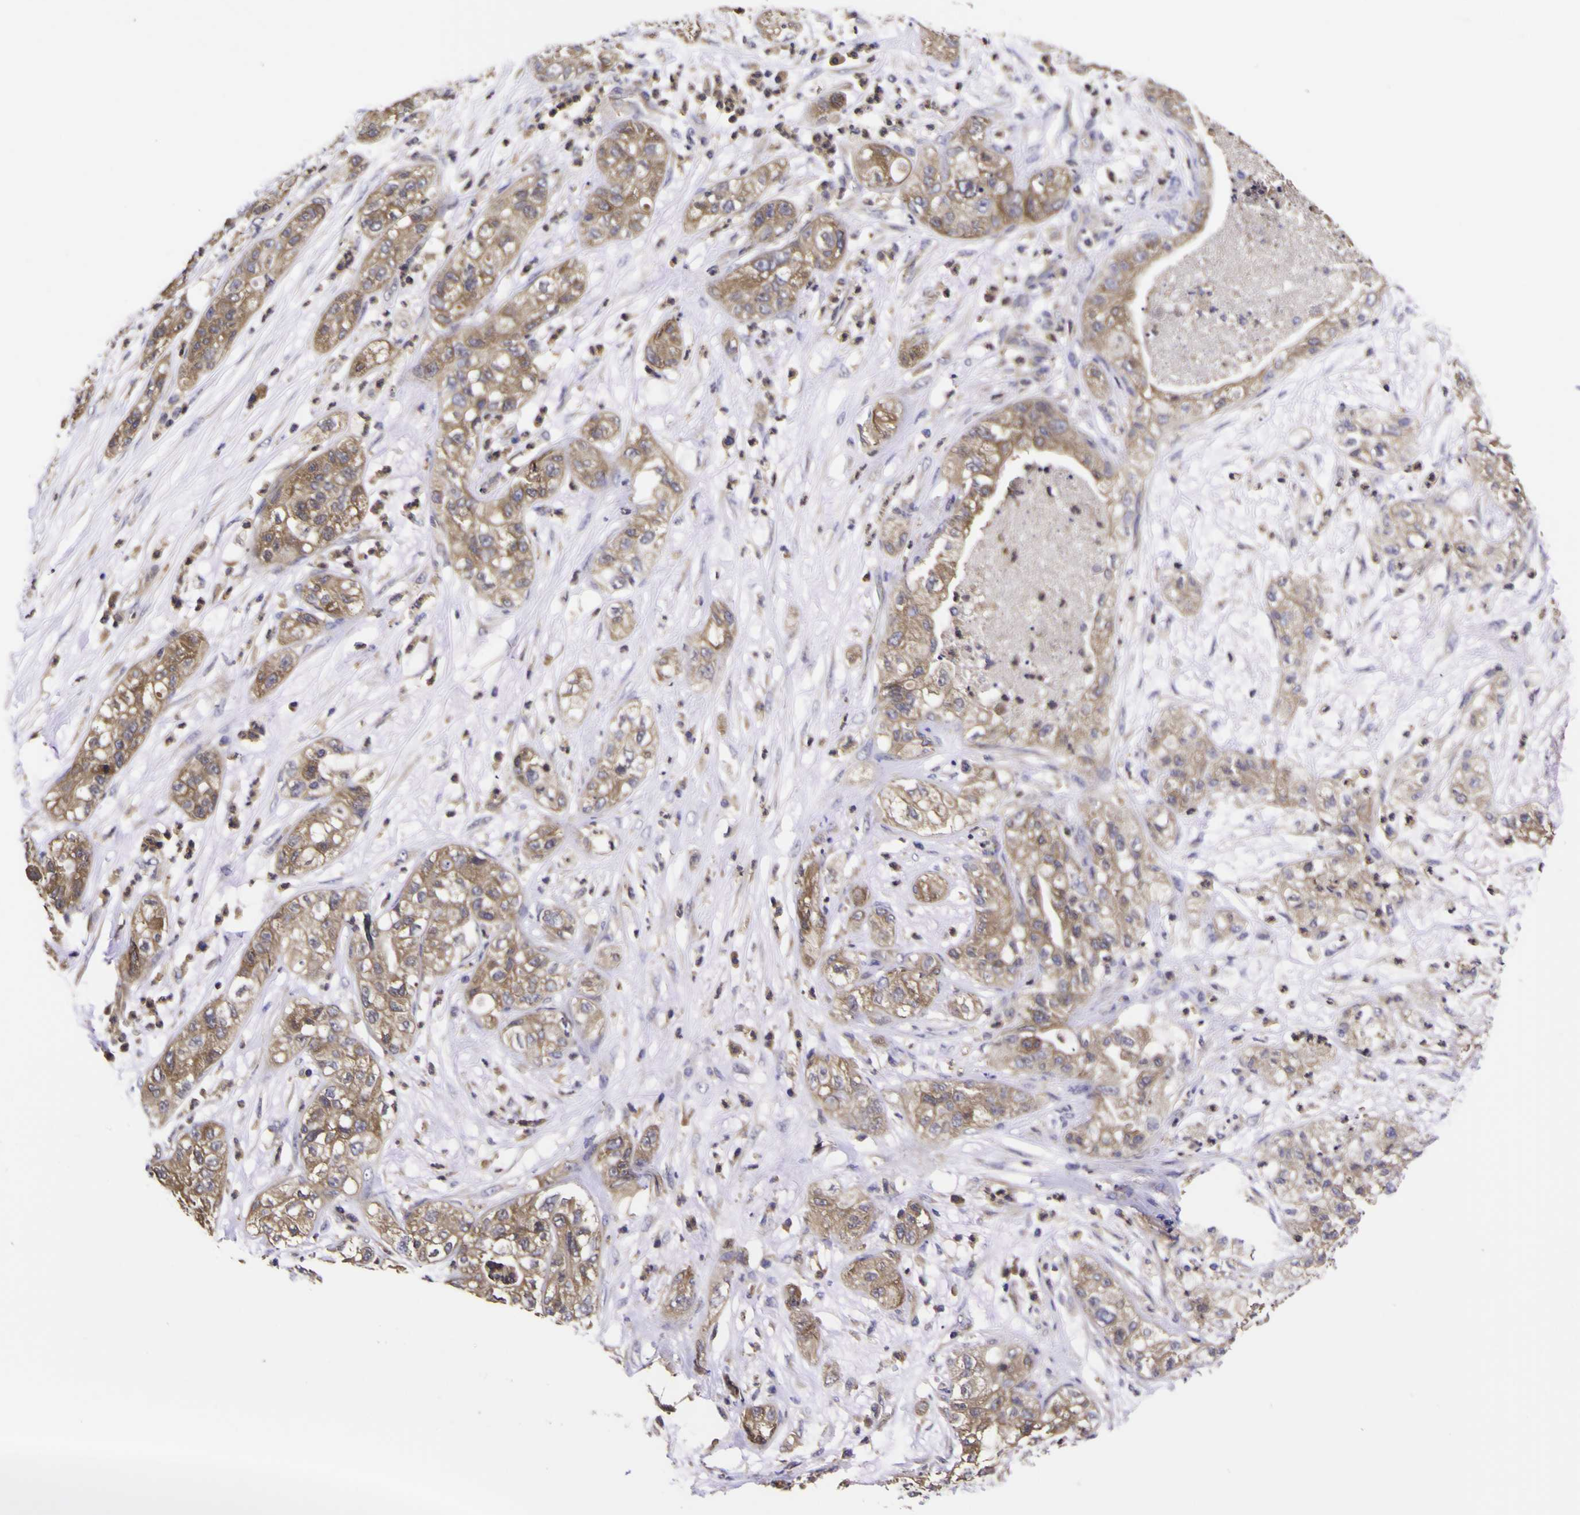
{"staining": {"intensity": "weak", "quantity": ">75%", "location": "cytoplasmic/membranous"}, "tissue": "pancreatic cancer", "cell_type": "Tumor cells", "image_type": "cancer", "snomed": [{"axis": "morphology", "description": "Adenocarcinoma, NOS"}, {"axis": "topography", "description": "Pancreas"}], "caption": "Pancreatic cancer (adenocarcinoma) tissue demonstrates weak cytoplasmic/membranous expression in approximately >75% of tumor cells, visualized by immunohistochemistry.", "gene": "MAPK14", "patient": {"sex": "female", "age": 78}}